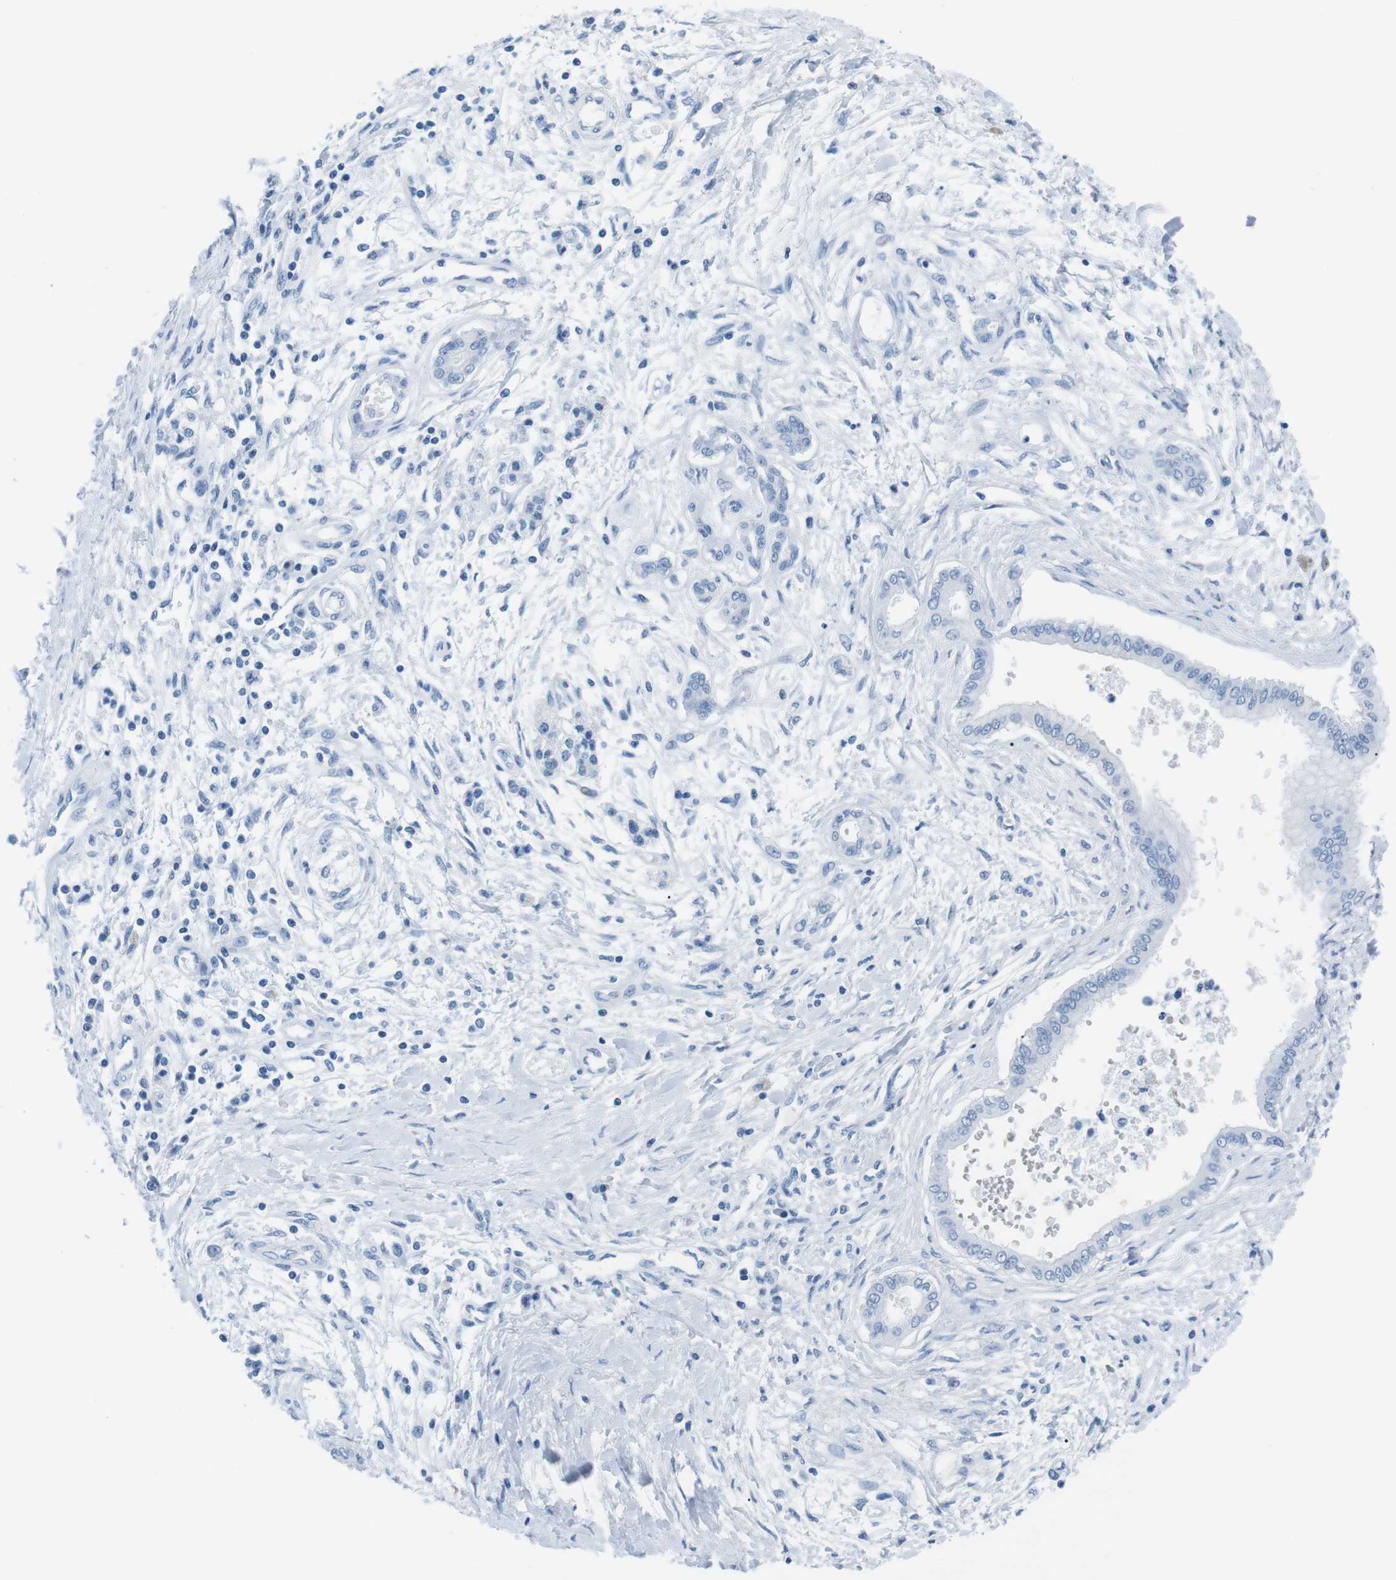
{"staining": {"intensity": "negative", "quantity": "none", "location": "none"}, "tissue": "pancreatic cancer", "cell_type": "Tumor cells", "image_type": "cancer", "snomed": [{"axis": "morphology", "description": "Adenocarcinoma, NOS"}, {"axis": "topography", "description": "Pancreas"}], "caption": "This micrograph is of pancreatic cancer (adenocarcinoma) stained with IHC to label a protein in brown with the nuclei are counter-stained blue. There is no positivity in tumor cells.", "gene": "MUC2", "patient": {"sex": "male", "age": 56}}